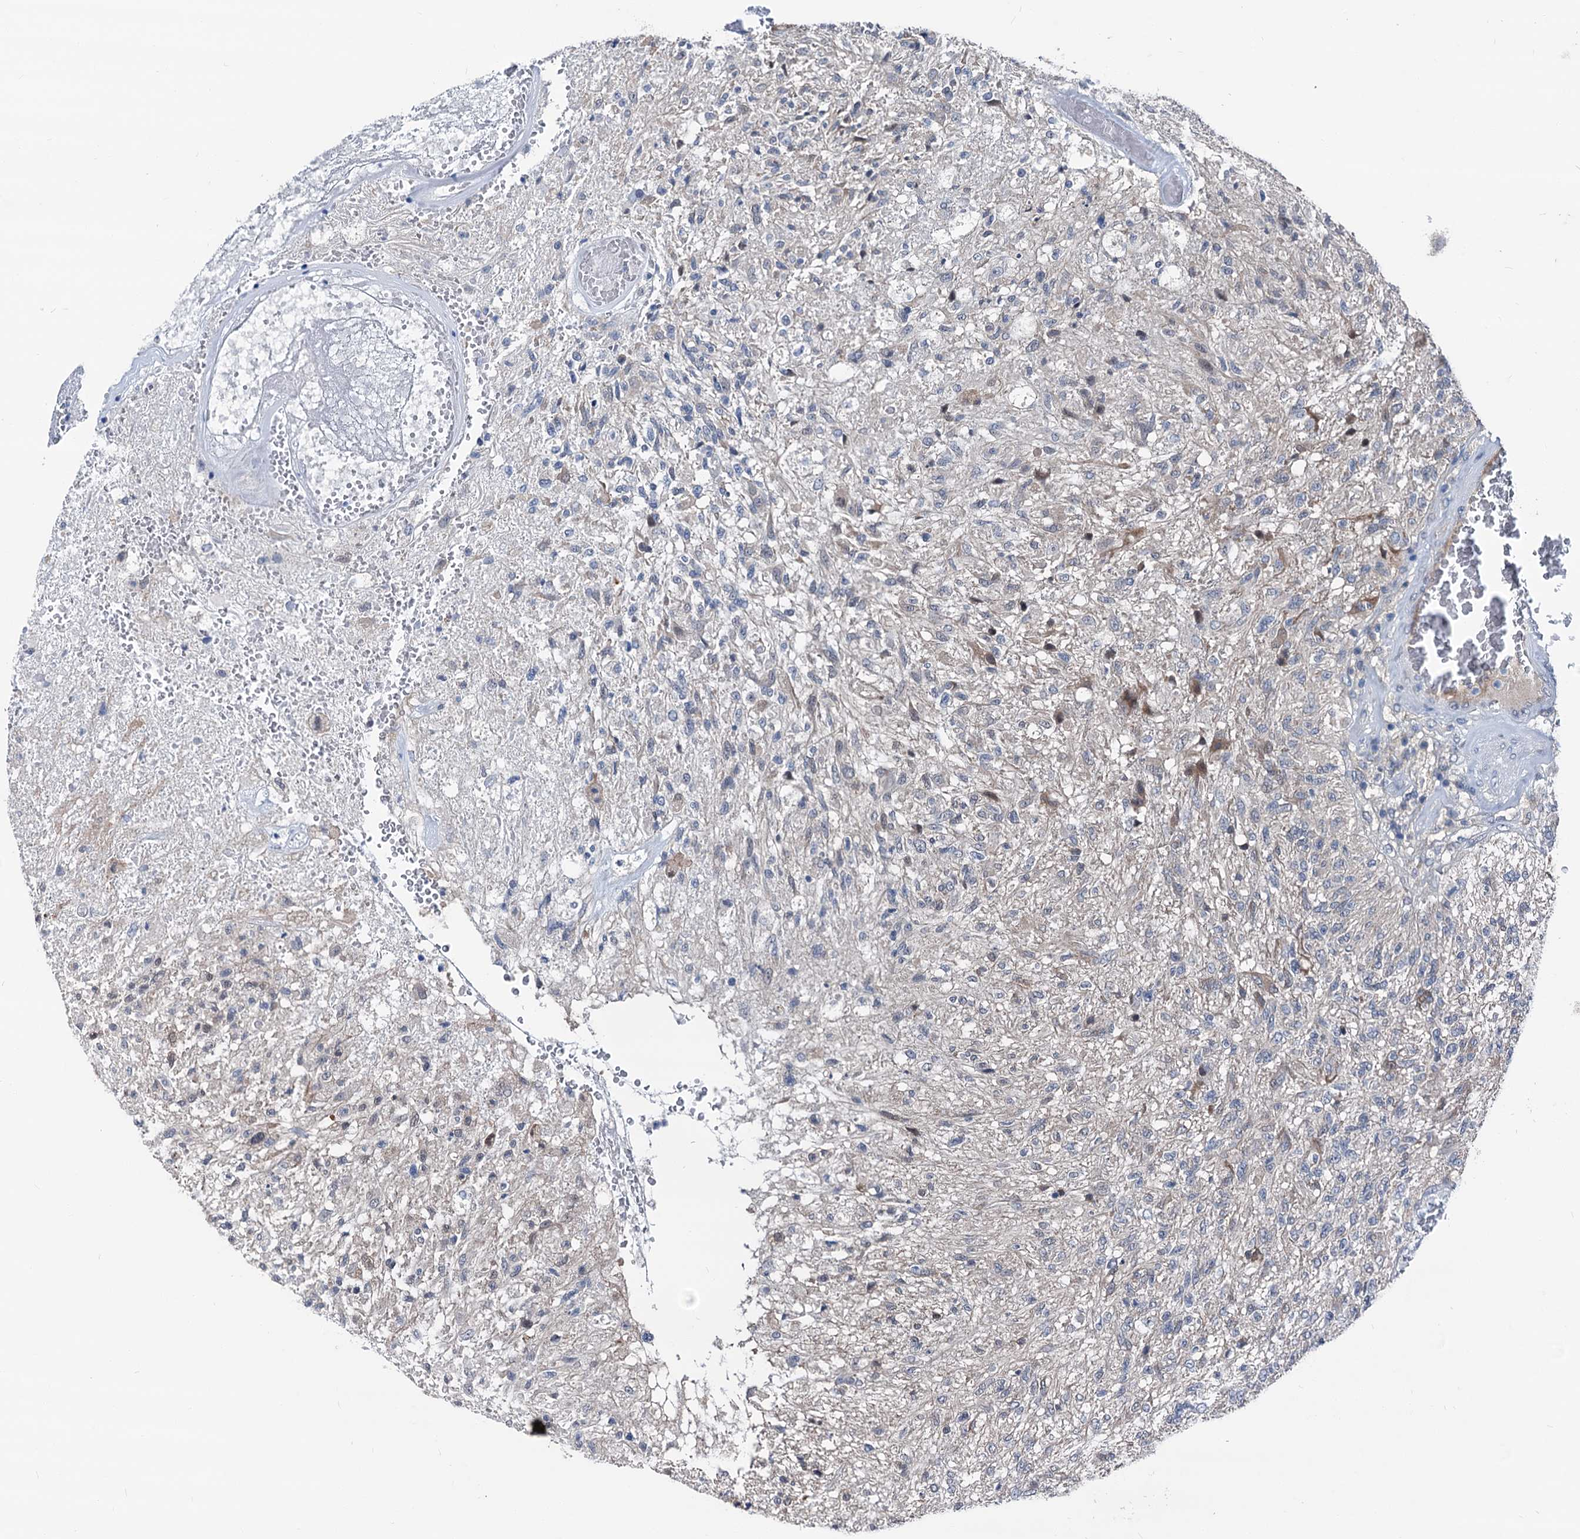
{"staining": {"intensity": "negative", "quantity": "none", "location": "none"}, "tissue": "glioma", "cell_type": "Tumor cells", "image_type": "cancer", "snomed": [{"axis": "morphology", "description": "Glioma, malignant, High grade"}, {"axis": "topography", "description": "Brain"}], "caption": "High power microscopy histopathology image of an immunohistochemistry (IHC) photomicrograph of high-grade glioma (malignant), revealing no significant expression in tumor cells.", "gene": "GLO1", "patient": {"sex": "male", "age": 56}}